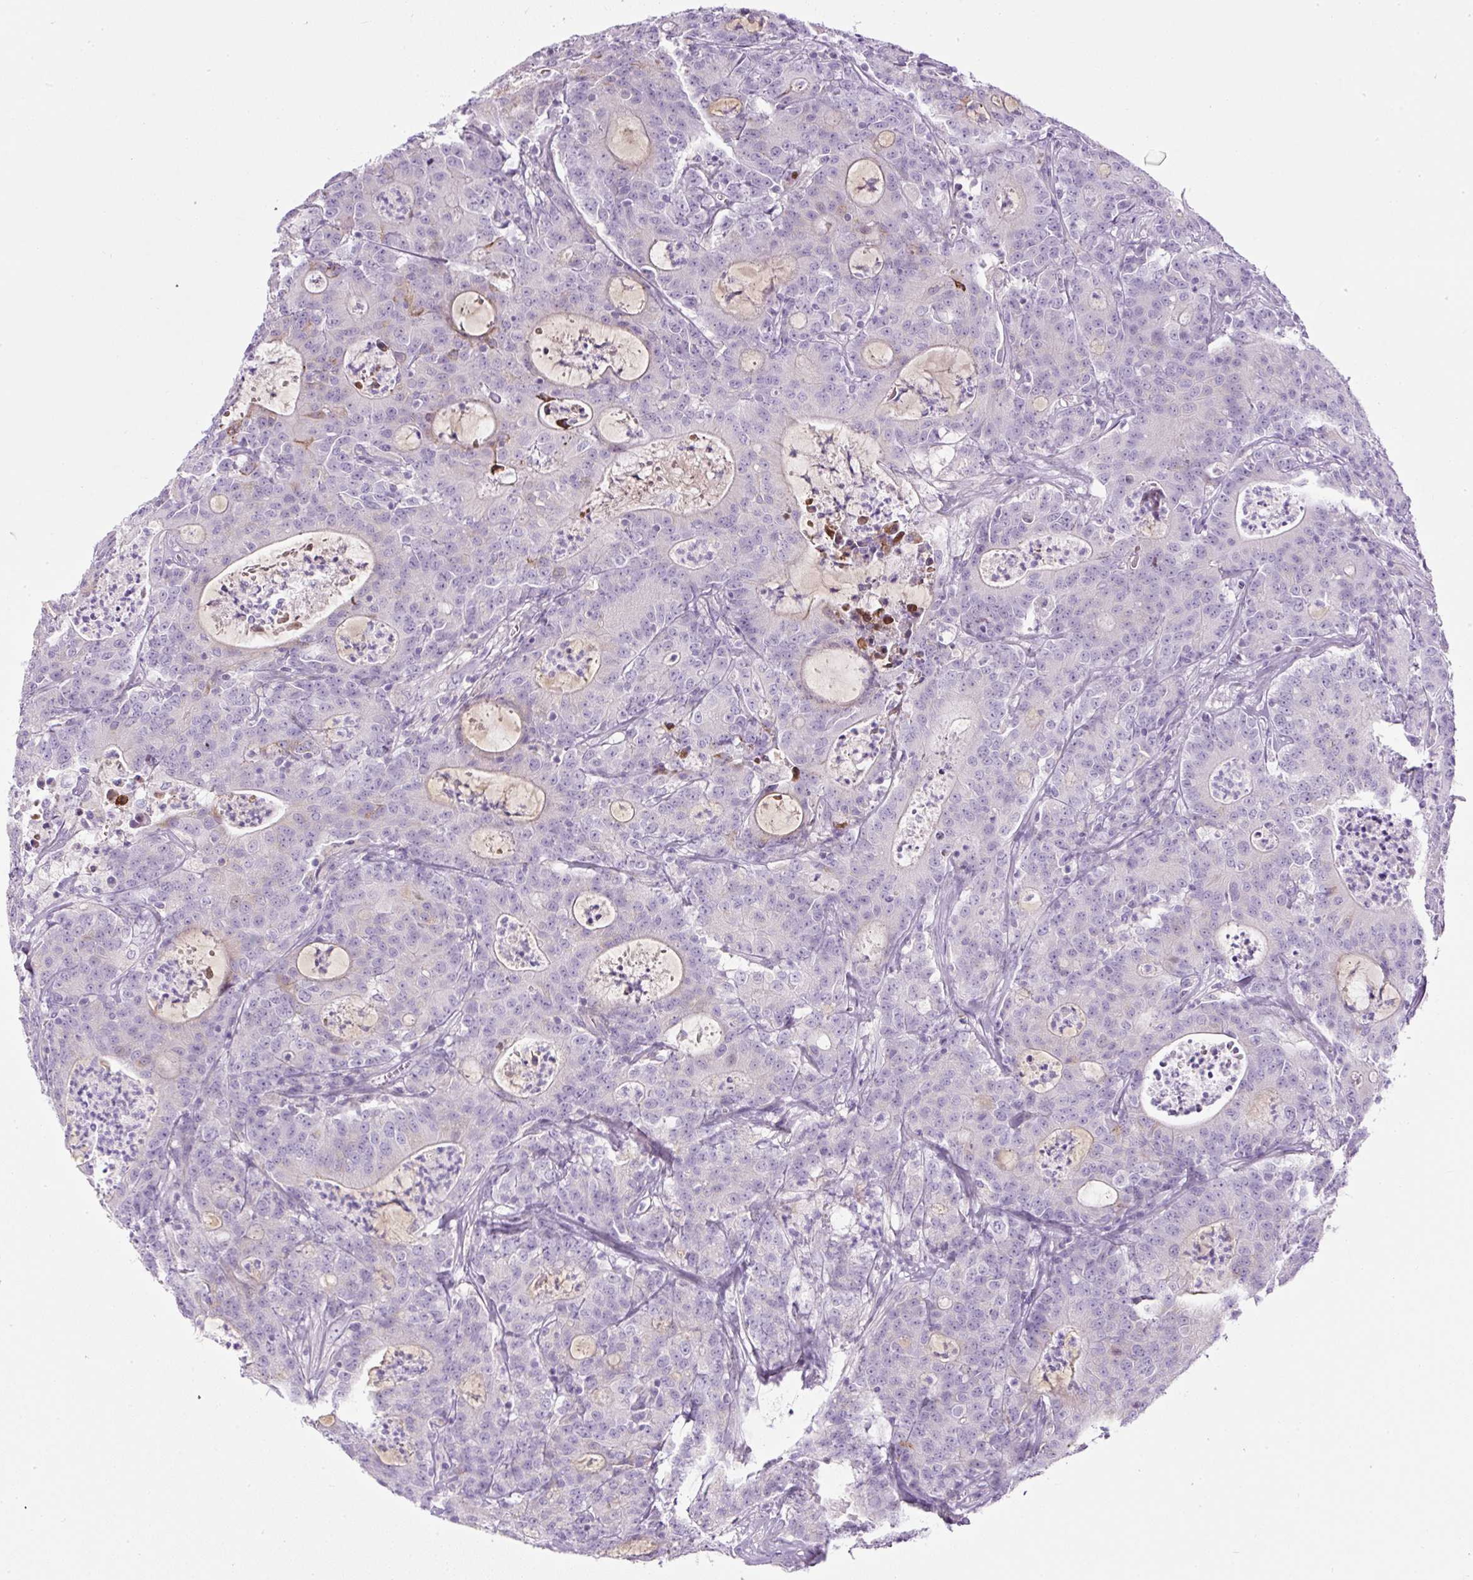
{"staining": {"intensity": "negative", "quantity": "none", "location": "none"}, "tissue": "colorectal cancer", "cell_type": "Tumor cells", "image_type": "cancer", "snomed": [{"axis": "morphology", "description": "Adenocarcinoma, NOS"}, {"axis": "topography", "description": "Colon"}], "caption": "This is an IHC image of colorectal cancer. There is no expression in tumor cells.", "gene": "FGFBP3", "patient": {"sex": "male", "age": 83}}